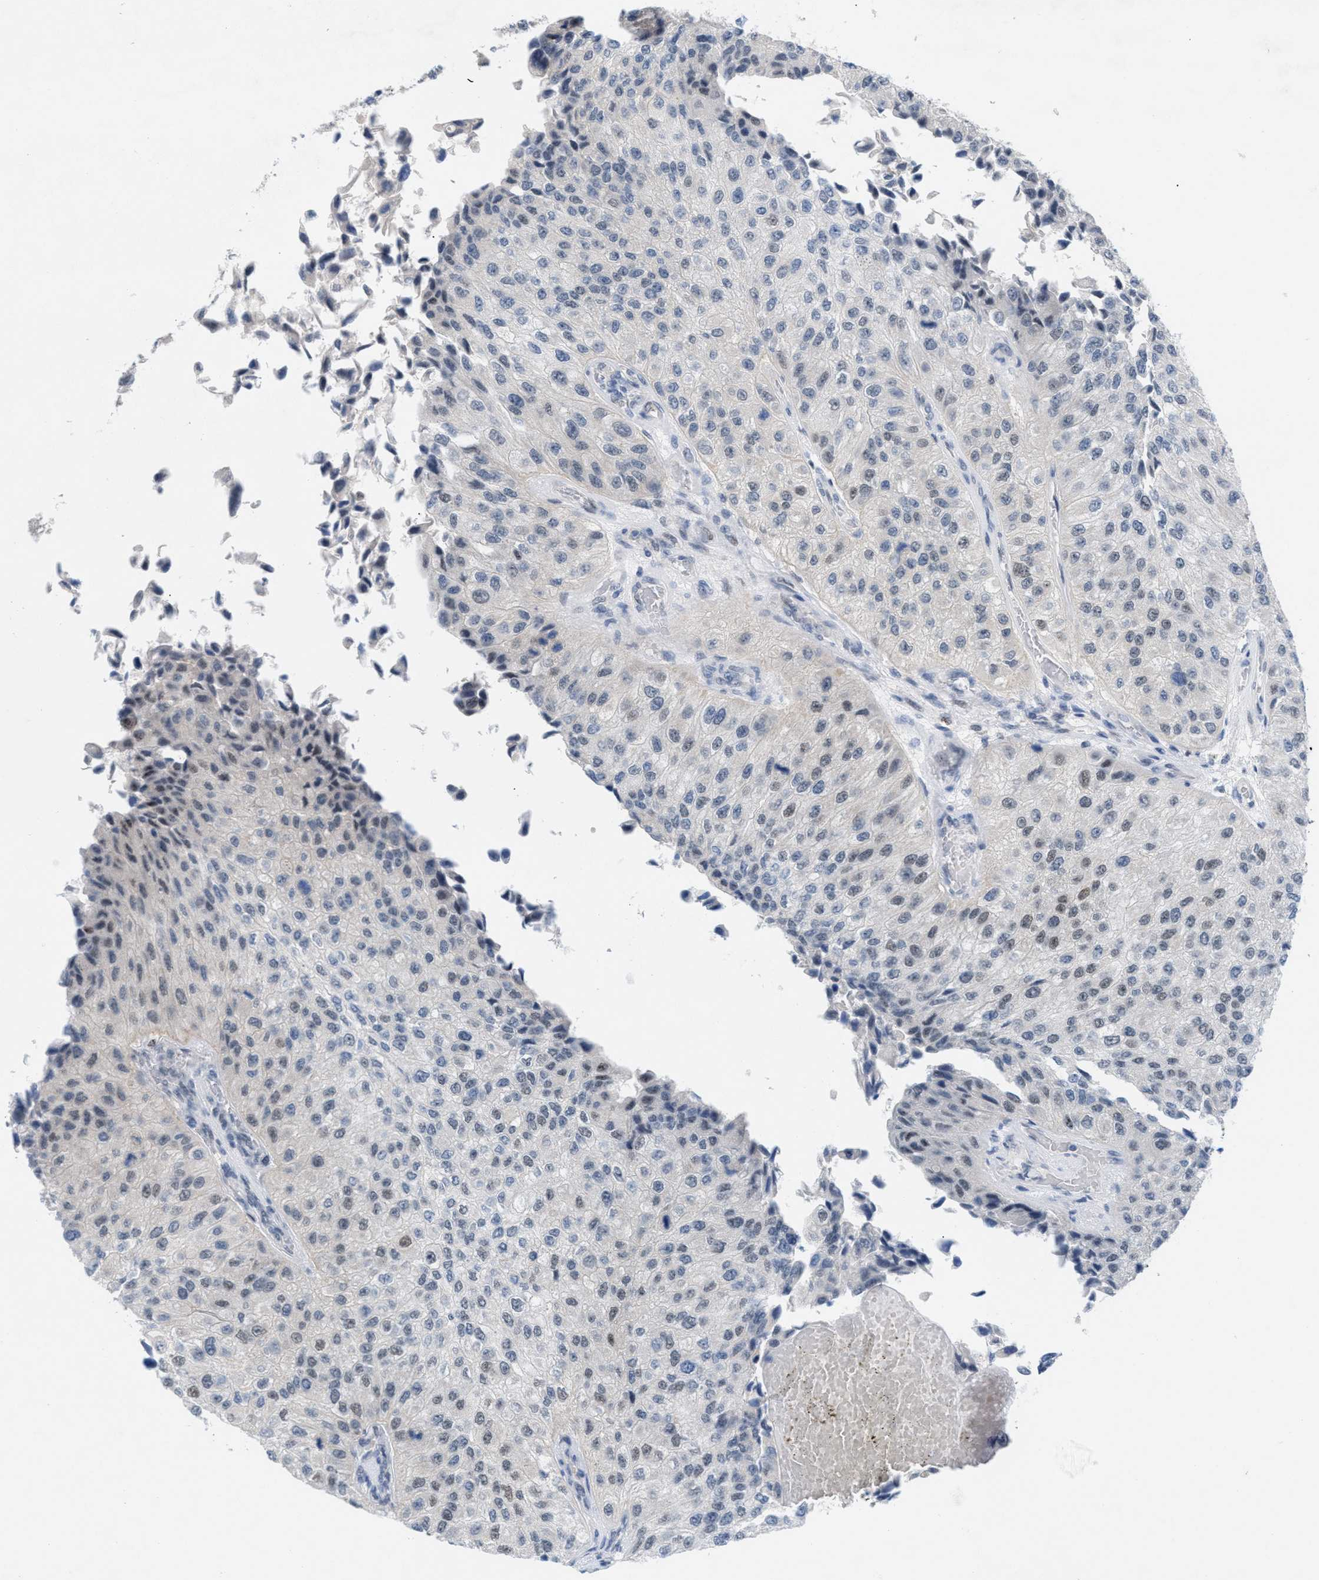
{"staining": {"intensity": "weak", "quantity": "25%-75%", "location": "nuclear"}, "tissue": "urothelial cancer", "cell_type": "Tumor cells", "image_type": "cancer", "snomed": [{"axis": "morphology", "description": "Urothelial carcinoma, High grade"}, {"axis": "topography", "description": "Kidney"}, {"axis": "topography", "description": "Urinary bladder"}], "caption": "Immunohistochemical staining of urothelial carcinoma (high-grade) shows low levels of weak nuclear staining in approximately 25%-75% of tumor cells.", "gene": "WIPI2", "patient": {"sex": "male", "age": 77}}